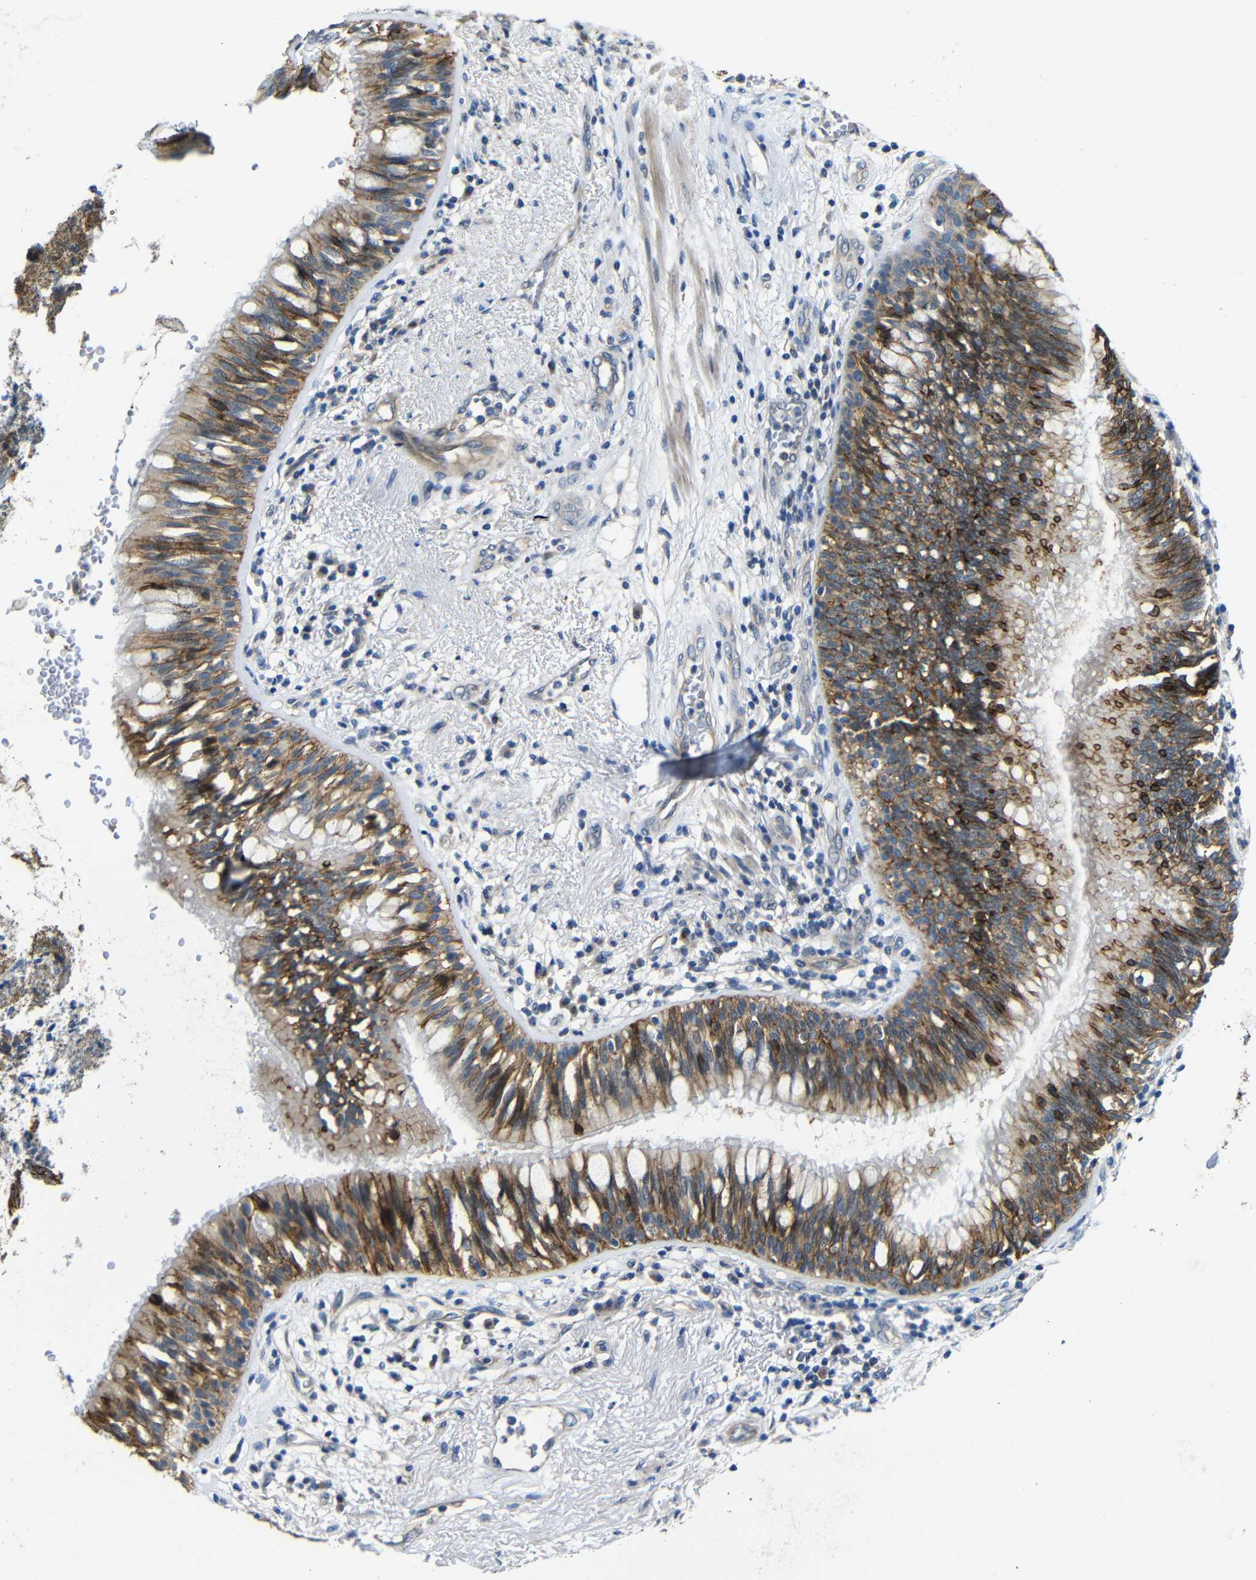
{"staining": {"intensity": "moderate", "quantity": ">75%", "location": "cytoplasmic/membranous"}, "tissue": "bronchus", "cell_type": "Respiratory epithelial cells", "image_type": "normal", "snomed": [{"axis": "morphology", "description": "Normal tissue, NOS"}, {"axis": "morphology", "description": "Adenocarcinoma, NOS"}, {"axis": "morphology", "description": "Adenocarcinoma, metastatic, NOS"}, {"axis": "topography", "description": "Lymph node"}, {"axis": "topography", "description": "Bronchus"}, {"axis": "topography", "description": "Lung"}], "caption": "Immunohistochemistry (IHC) staining of unremarkable bronchus, which reveals medium levels of moderate cytoplasmic/membranous positivity in about >75% of respiratory epithelial cells indicating moderate cytoplasmic/membranous protein positivity. The staining was performed using DAB (brown) for protein detection and nuclei were counterstained in hematoxylin (blue).", "gene": "ZNF90", "patient": {"sex": "female", "age": 54}}